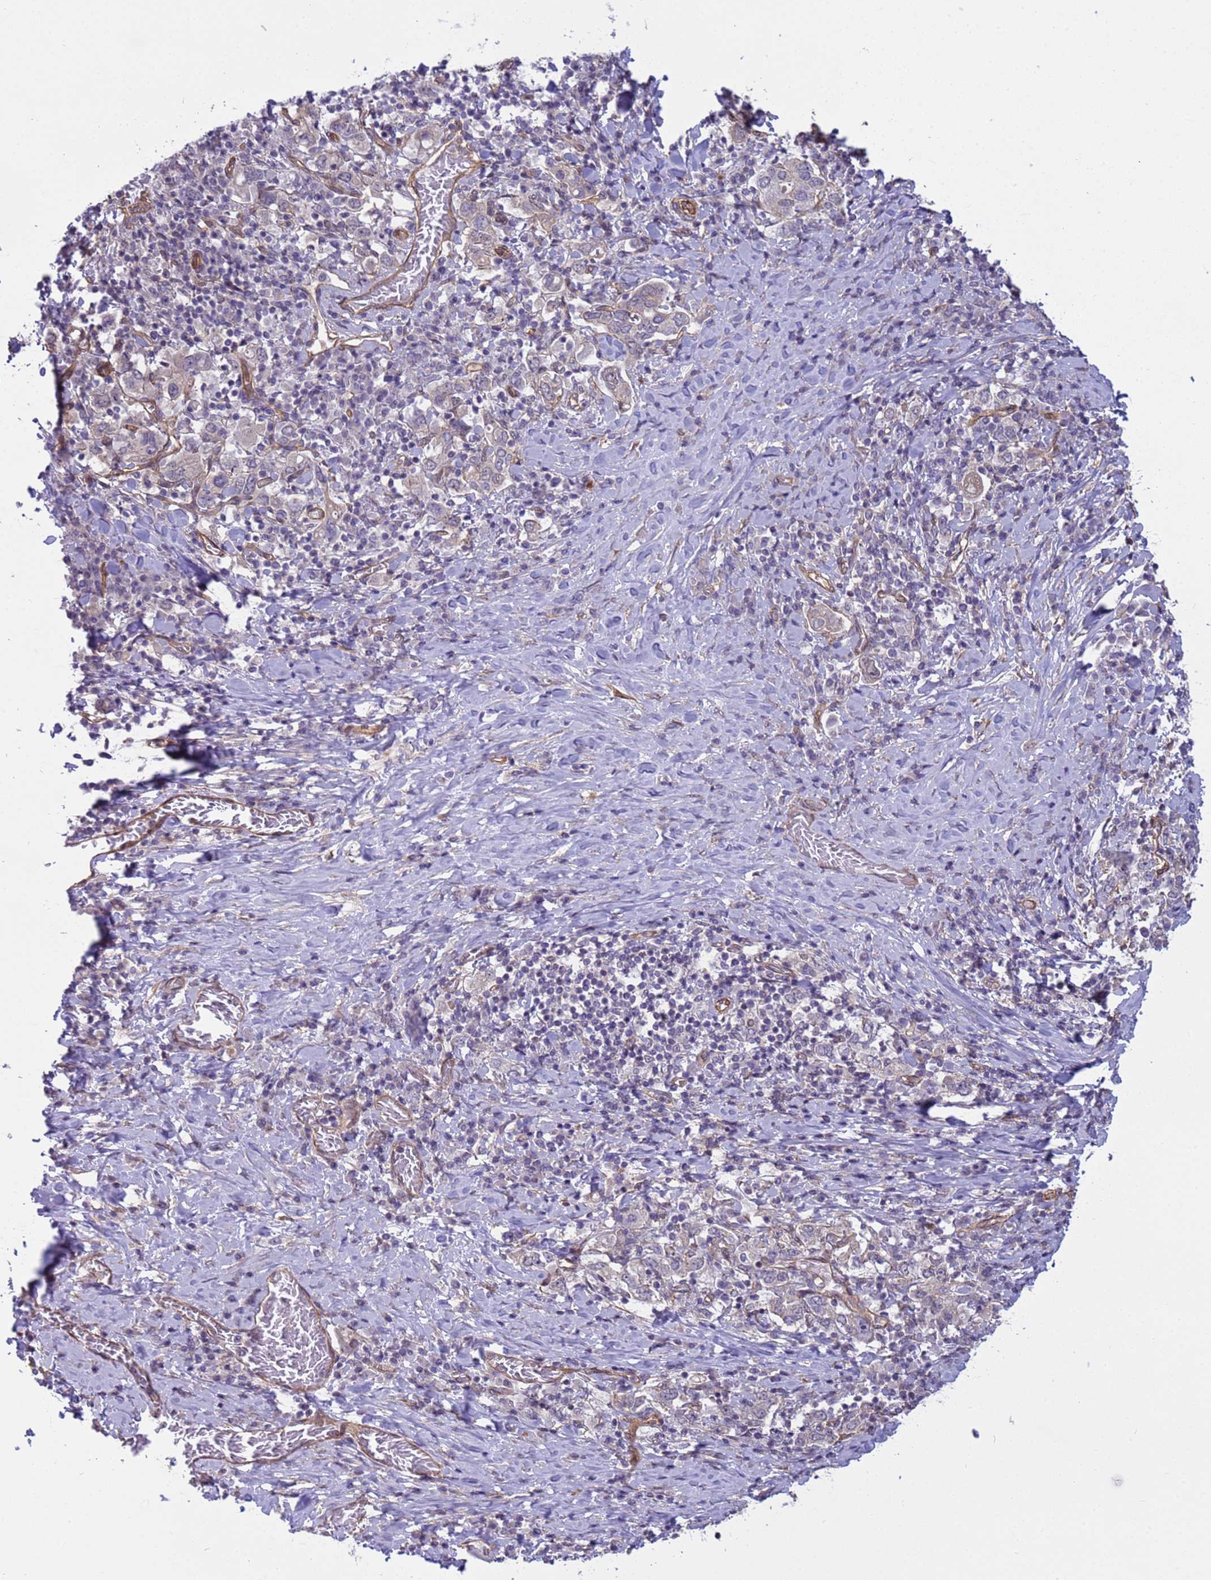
{"staining": {"intensity": "negative", "quantity": "none", "location": "none"}, "tissue": "stomach cancer", "cell_type": "Tumor cells", "image_type": "cancer", "snomed": [{"axis": "morphology", "description": "Adenocarcinoma, NOS"}, {"axis": "topography", "description": "Stomach, upper"}, {"axis": "topography", "description": "Stomach"}], "caption": "Tumor cells show no significant protein positivity in stomach cancer (adenocarcinoma).", "gene": "ITGB4", "patient": {"sex": "male", "age": 62}}